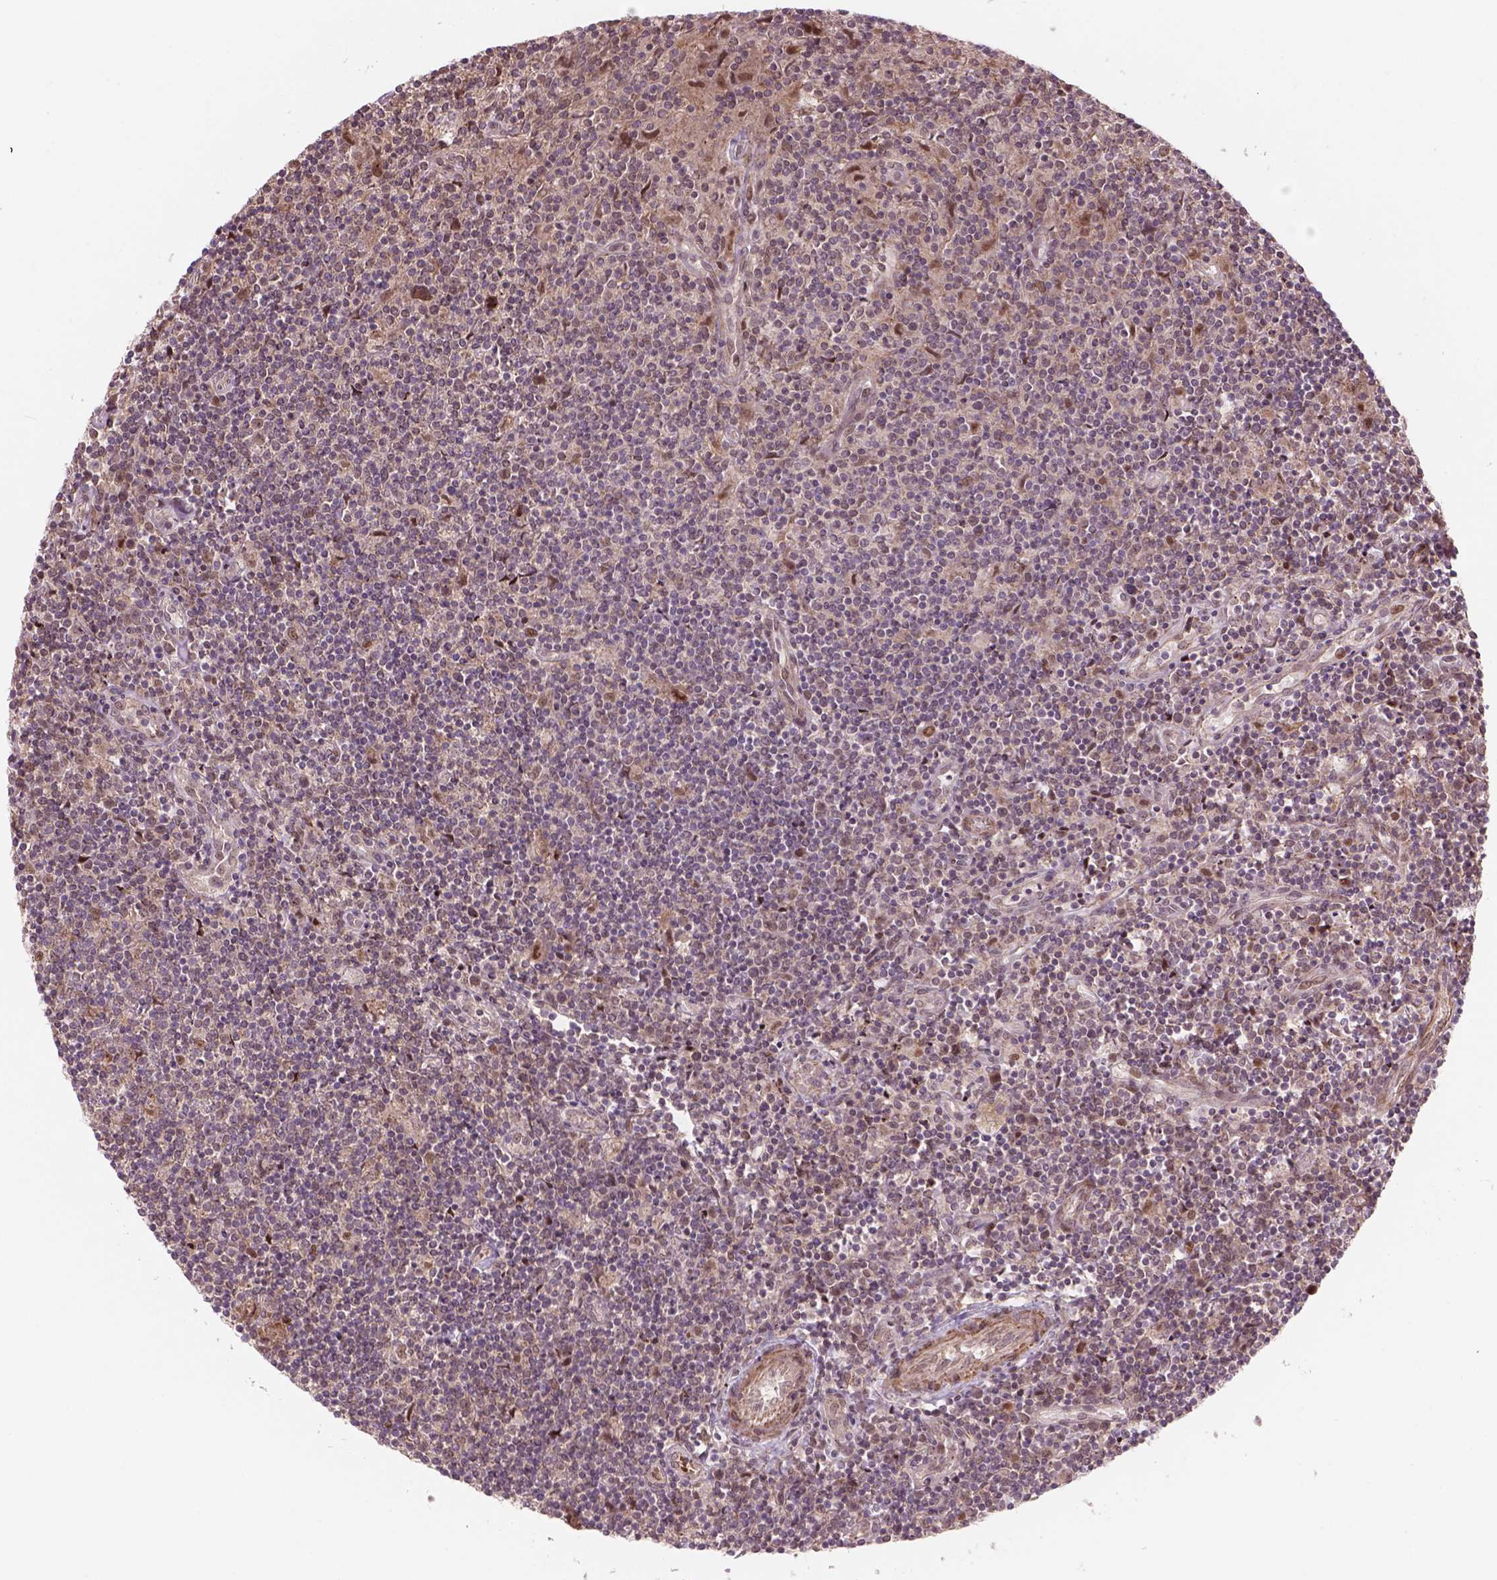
{"staining": {"intensity": "weak", "quantity": "25%-75%", "location": "cytoplasmic/membranous,nuclear"}, "tissue": "lymphoma", "cell_type": "Tumor cells", "image_type": "cancer", "snomed": [{"axis": "morphology", "description": "Hodgkin's disease, NOS"}, {"axis": "topography", "description": "Lymph node"}], "caption": "Human Hodgkin's disease stained with a protein marker demonstrates weak staining in tumor cells.", "gene": "PSMD11", "patient": {"sex": "male", "age": 40}}